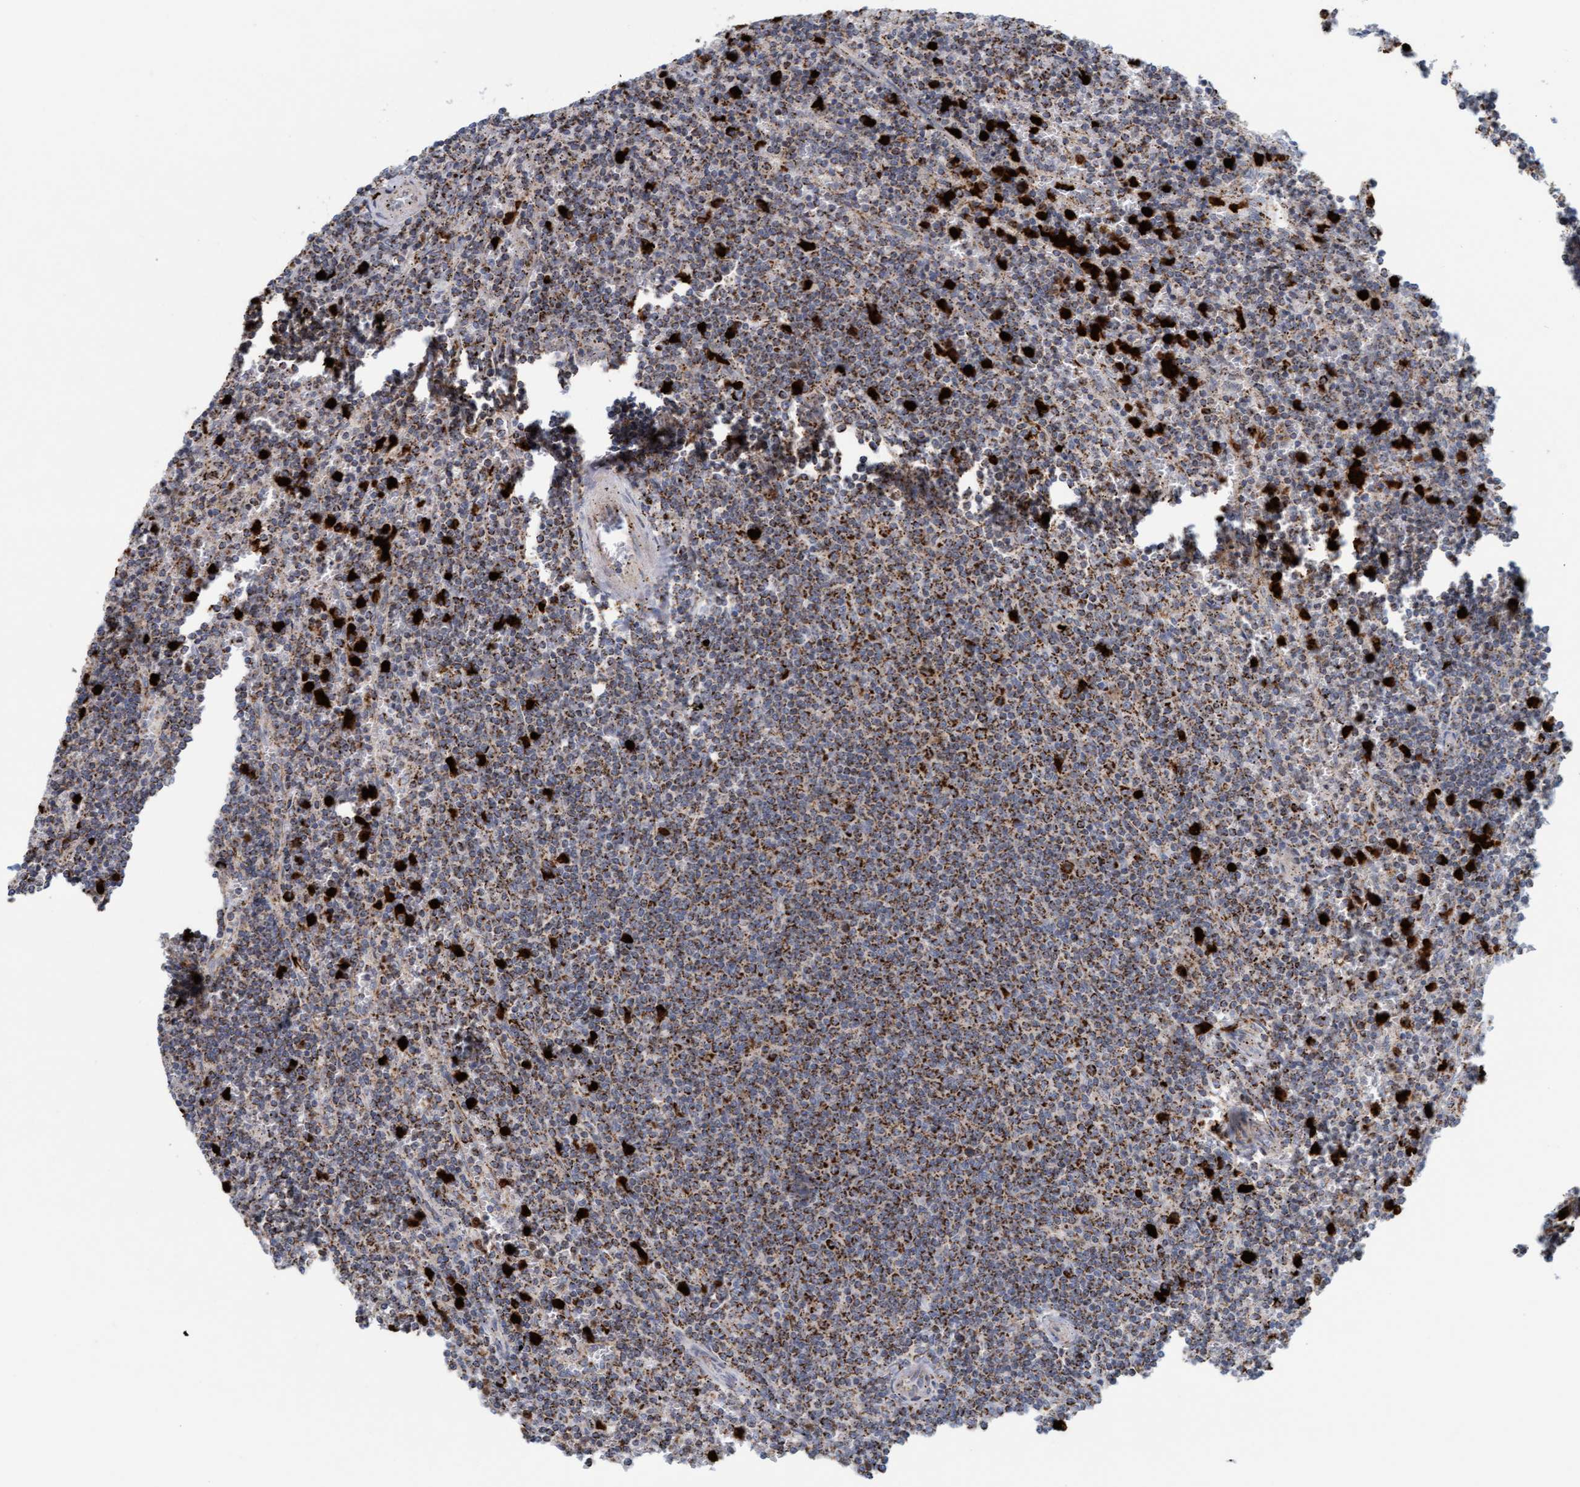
{"staining": {"intensity": "strong", "quantity": ">75%", "location": "cytoplasmic/membranous"}, "tissue": "lymphoma", "cell_type": "Tumor cells", "image_type": "cancer", "snomed": [{"axis": "morphology", "description": "Malignant lymphoma, non-Hodgkin's type, Low grade"}, {"axis": "topography", "description": "Spleen"}], "caption": "A brown stain labels strong cytoplasmic/membranous expression of a protein in human malignant lymphoma, non-Hodgkin's type (low-grade) tumor cells.", "gene": "B9D1", "patient": {"sex": "female", "age": 50}}